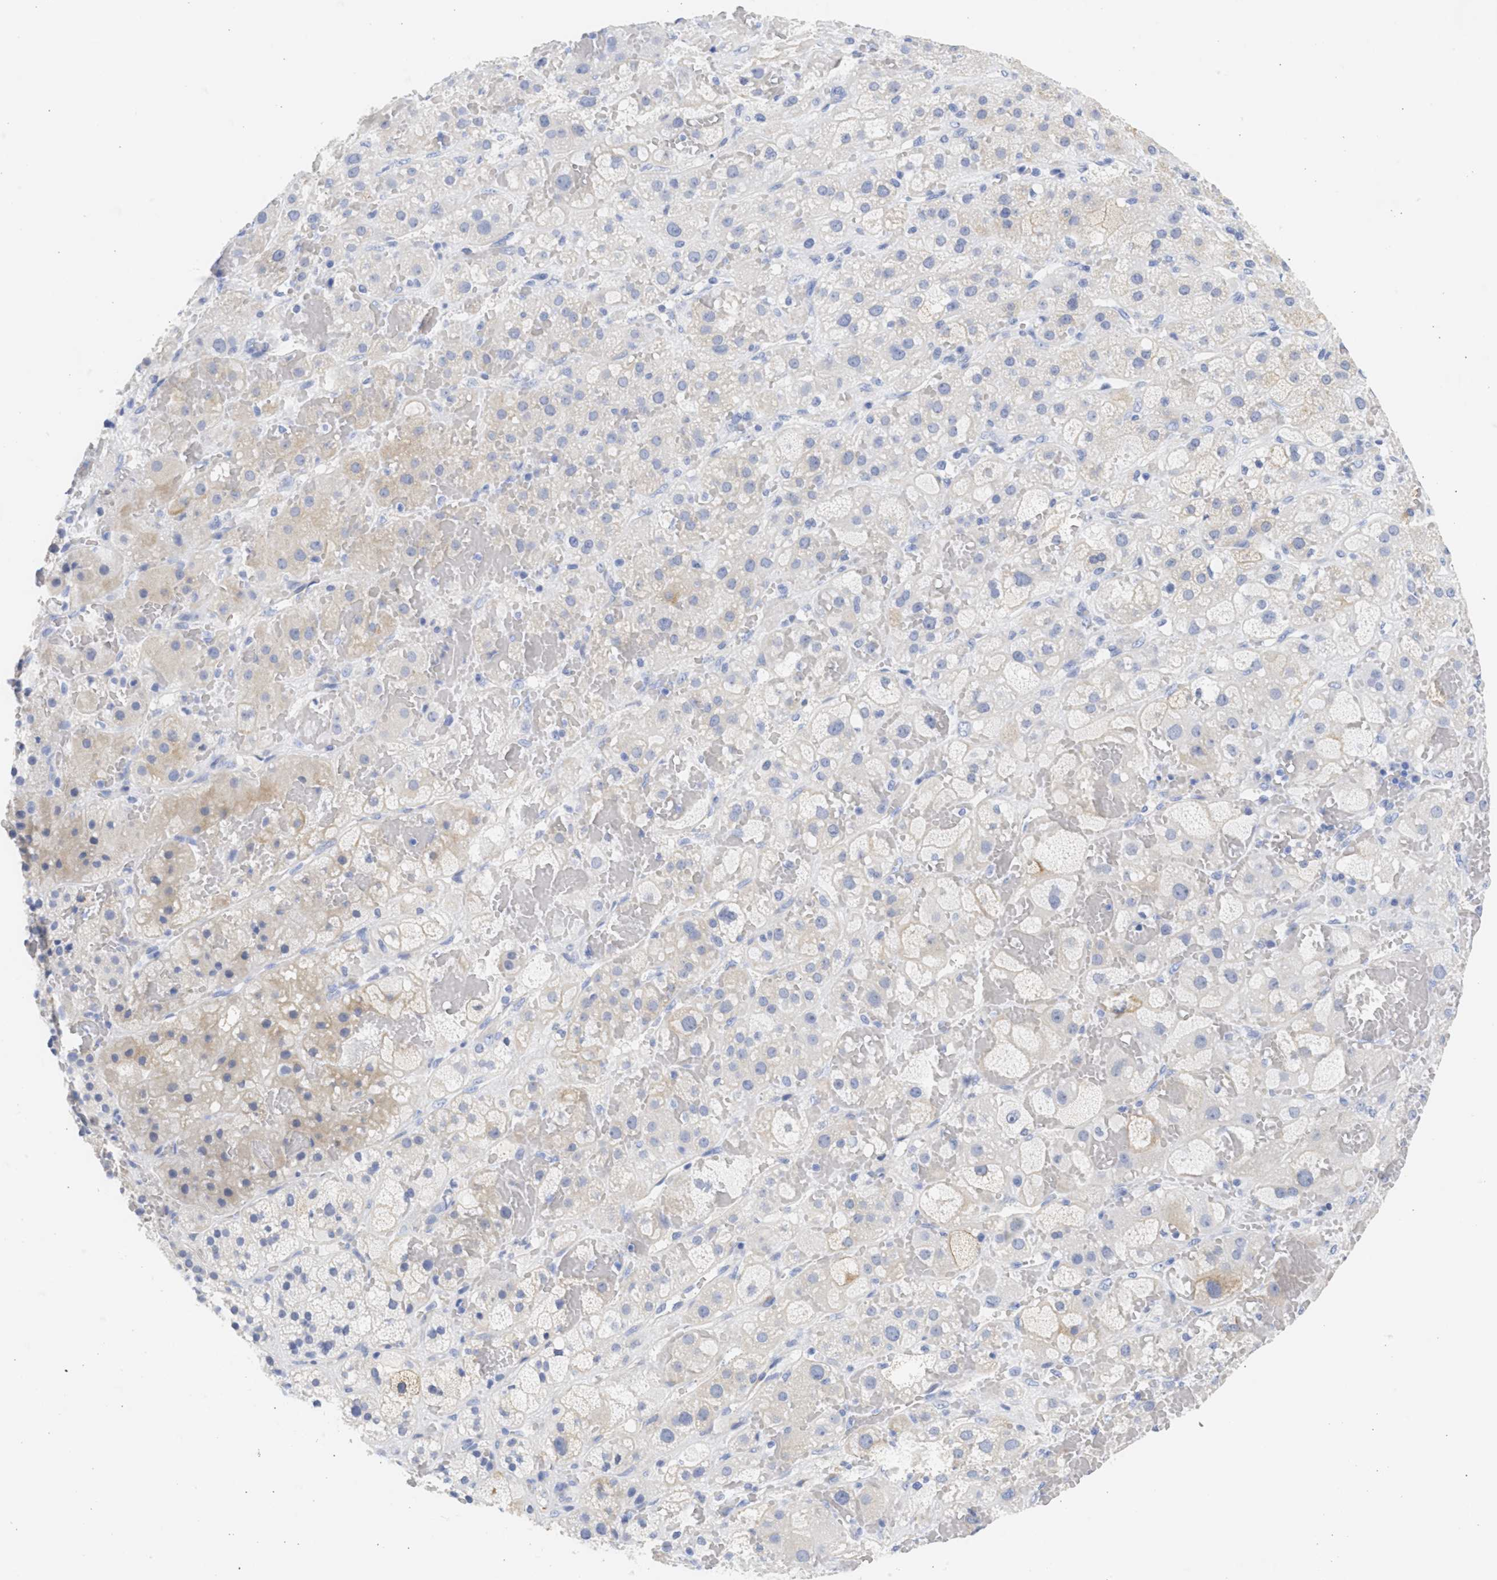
{"staining": {"intensity": "weak", "quantity": "<25%", "location": "cytoplasmic/membranous"}, "tissue": "adrenal gland", "cell_type": "Glandular cells", "image_type": "normal", "snomed": [{"axis": "morphology", "description": "Normal tissue, NOS"}, {"axis": "topography", "description": "Adrenal gland"}], "caption": "Glandular cells show no significant protein expression in normal adrenal gland.", "gene": "SPATA3", "patient": {"sex": "female", "age": 47}}